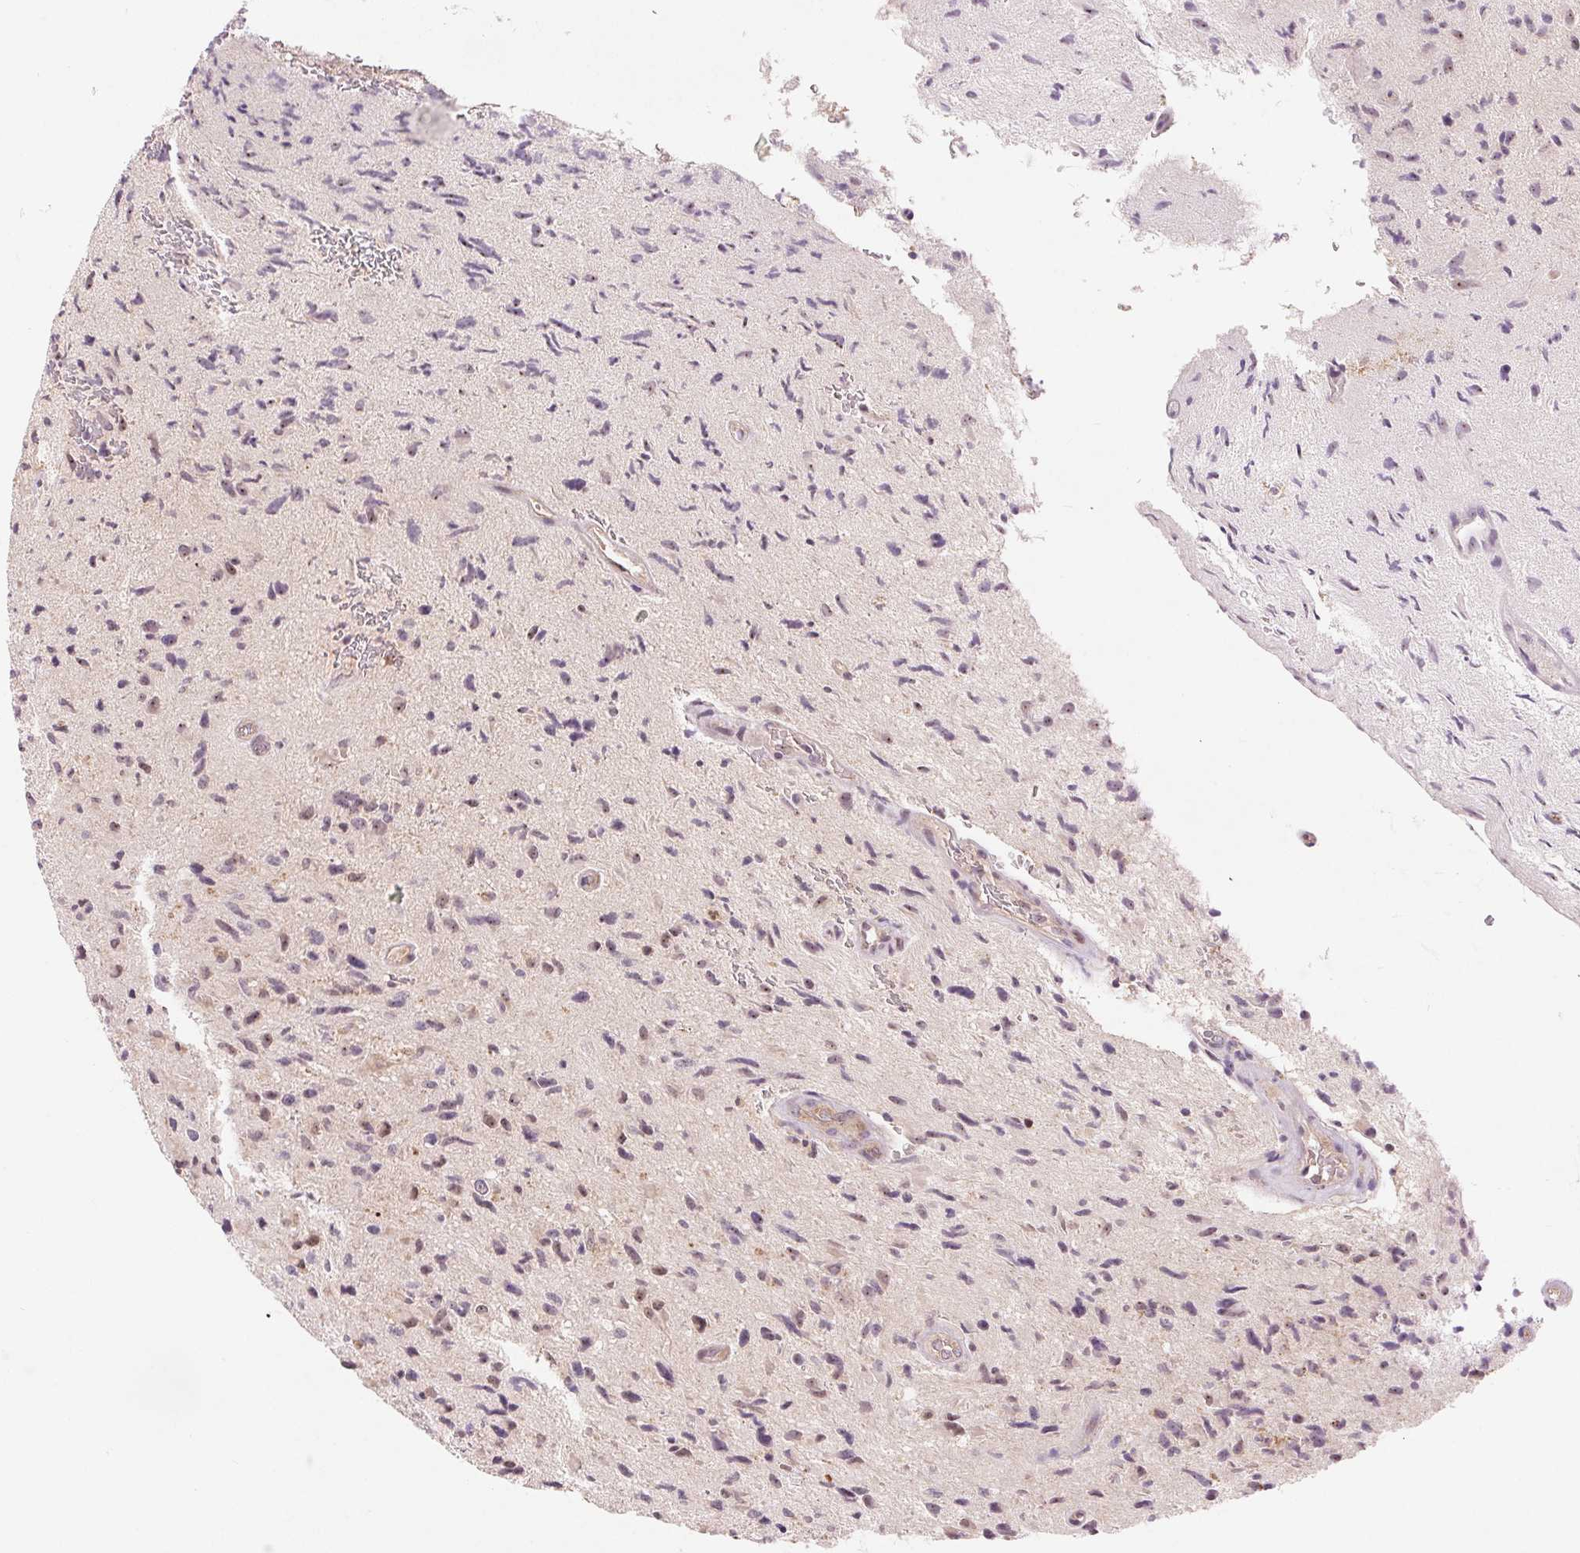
{"staining": {"intensity": "negative", "quantity": "none", "location": "none"}, "tissue": "glioma", "cell_type": "Tumor cells", "image_type": "cancer", "snomed": [{"axis": "morphology", "description": "Glioma, malignant, High grade"}, {"axis": "topography", "description": "Brain"}], "caption": "DAB immunohistochemical staining of malignant glioma (high-grade) displays no significant positivity in tumor cells.", "gene": "RANBP3L", "patient": {"sex": "male", "age": 54}}